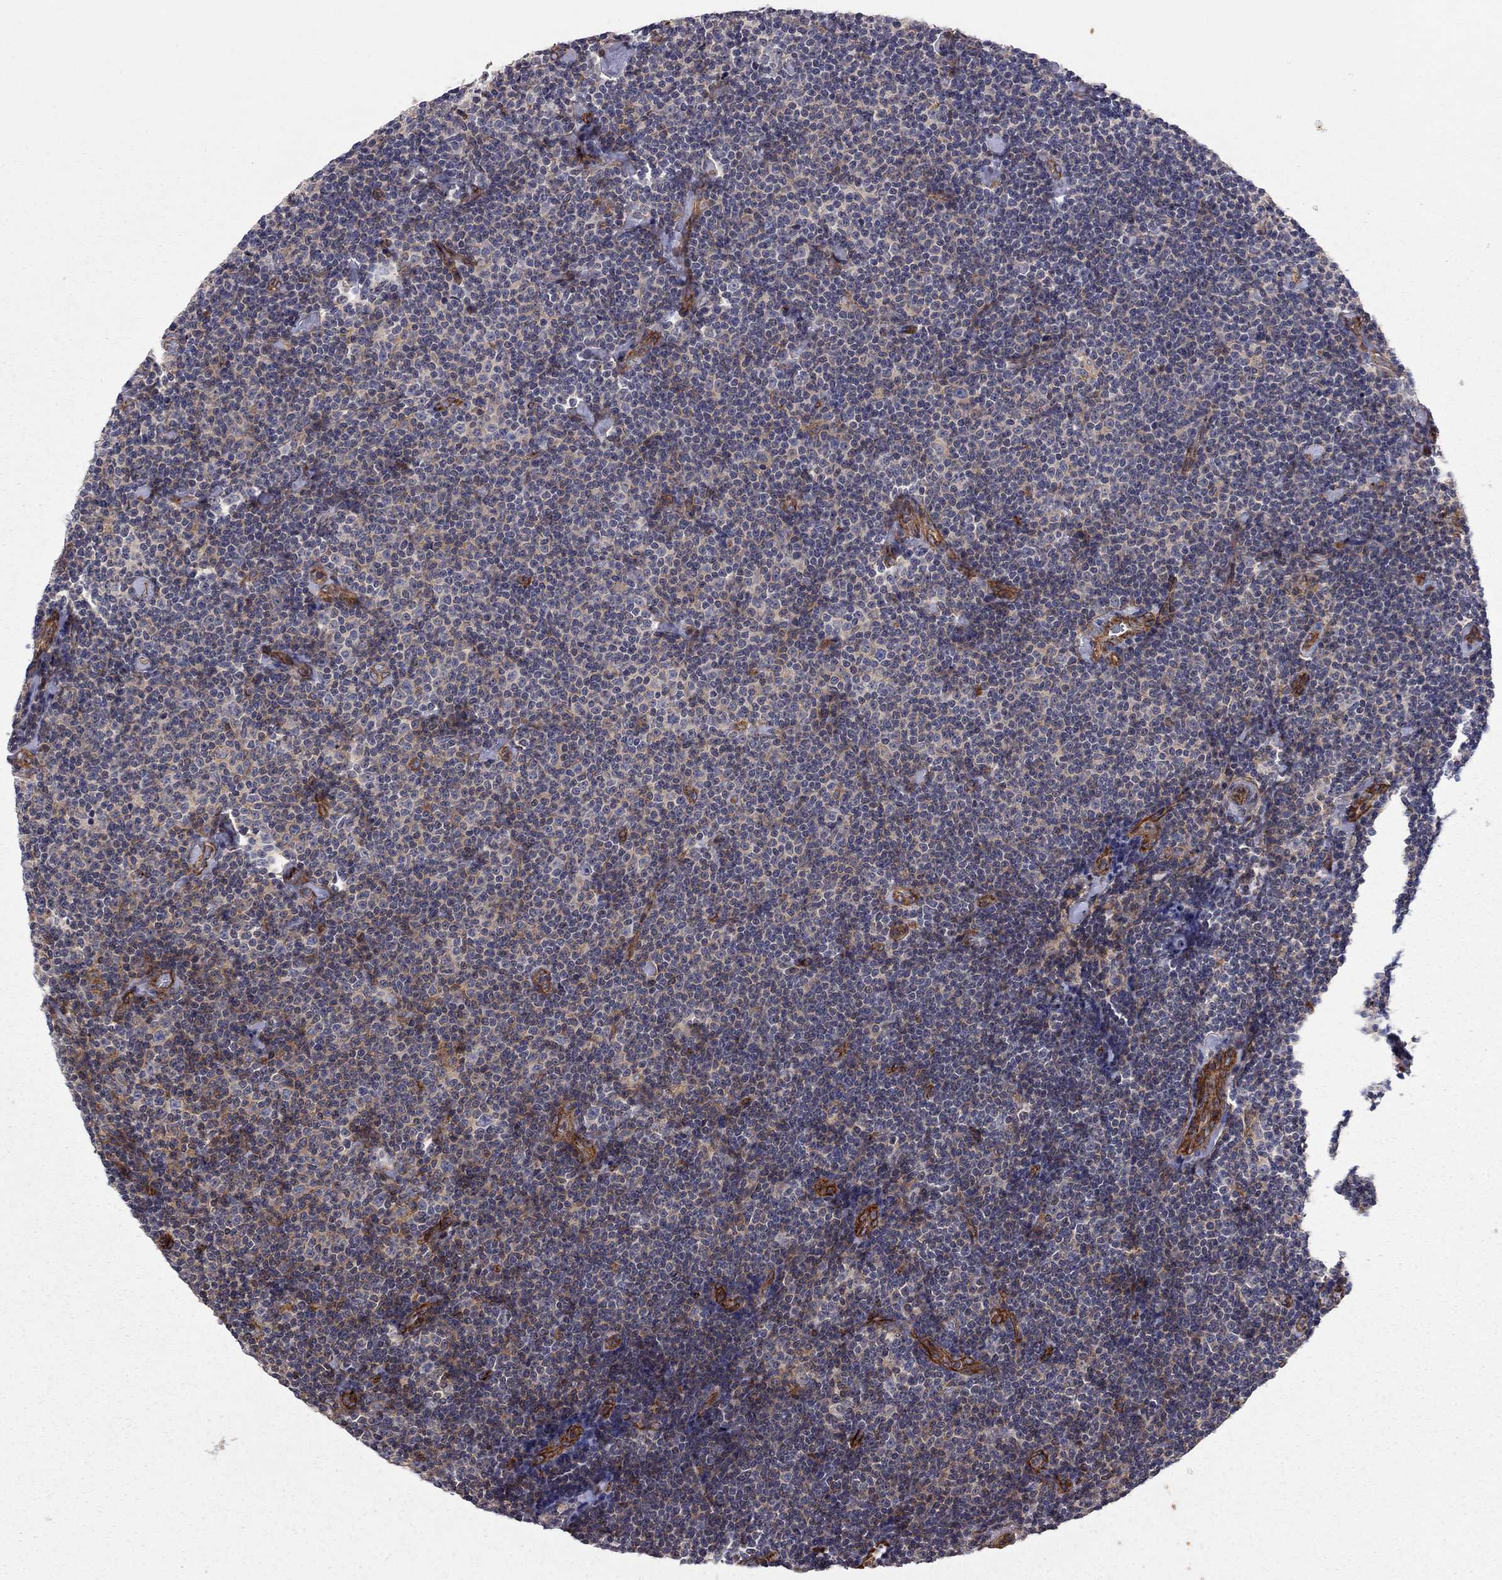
{"staining": {"intensity": "negative", "quantity": "none", "location": "none"}, "tissue": "lymphoma", "cell_type": "Tumor cells", "image_type": "cancer", "snomed": [{"axis": "morphology", "description": "Malignant lymphoma, non-Hodgkin's type, Low grade"}, {"axis": "topography", "description": "Lymph node"}], "caption": "Immunohistochemistry micrograph of lymphoma stained for a protein (brown), which reveals no staining in tumor cells. (Brightfield microscopy of DAB (3,3'-diaminobenzidine) IHC at high magnification).", "gene": "RASEF", "patient": {"sex": "male", "age": 81}}